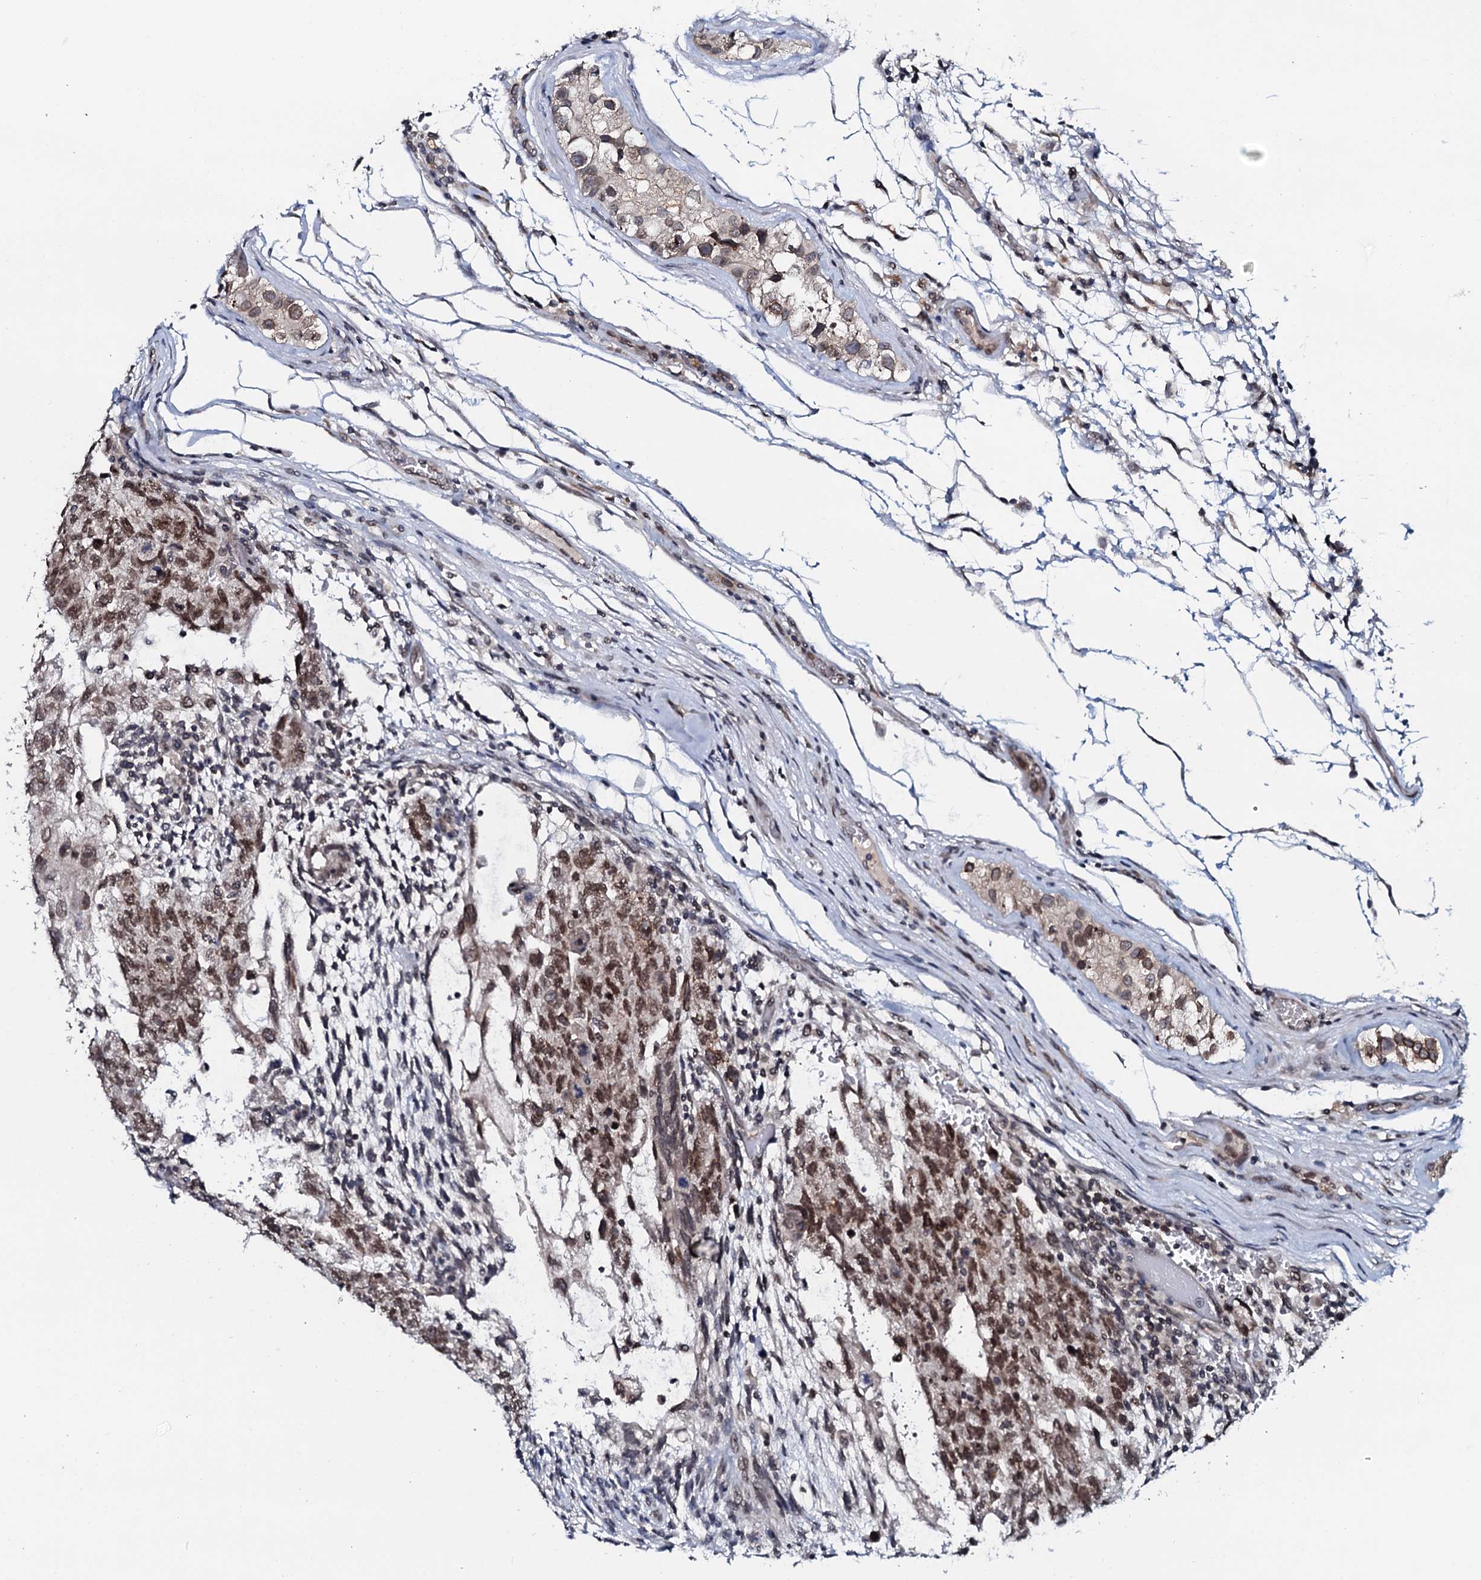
{"staining": {"intensity": "moderate", "quantity": ">75%", "location": "nuclear"}, "tissue": "testis cancer", "cell_type": "Tumor cells", "image_type": "cancer", "snomed": [{"axis": "morphology", "description": "Normal tissue, NOS"}, {"axis": "morphology", "description": "Carcinoma, Embryonal, NOS"}, {"axis": "topography", "description": "Testis"}], "caption": "Immunohistochemistry (IHC) of human testis embryonal carcinoma shows medium levels of moderate nuclear positivity in about >75% of tumor cells.", "gene": "SNTA1", "patient": {"sex": "male", "age": 36}}